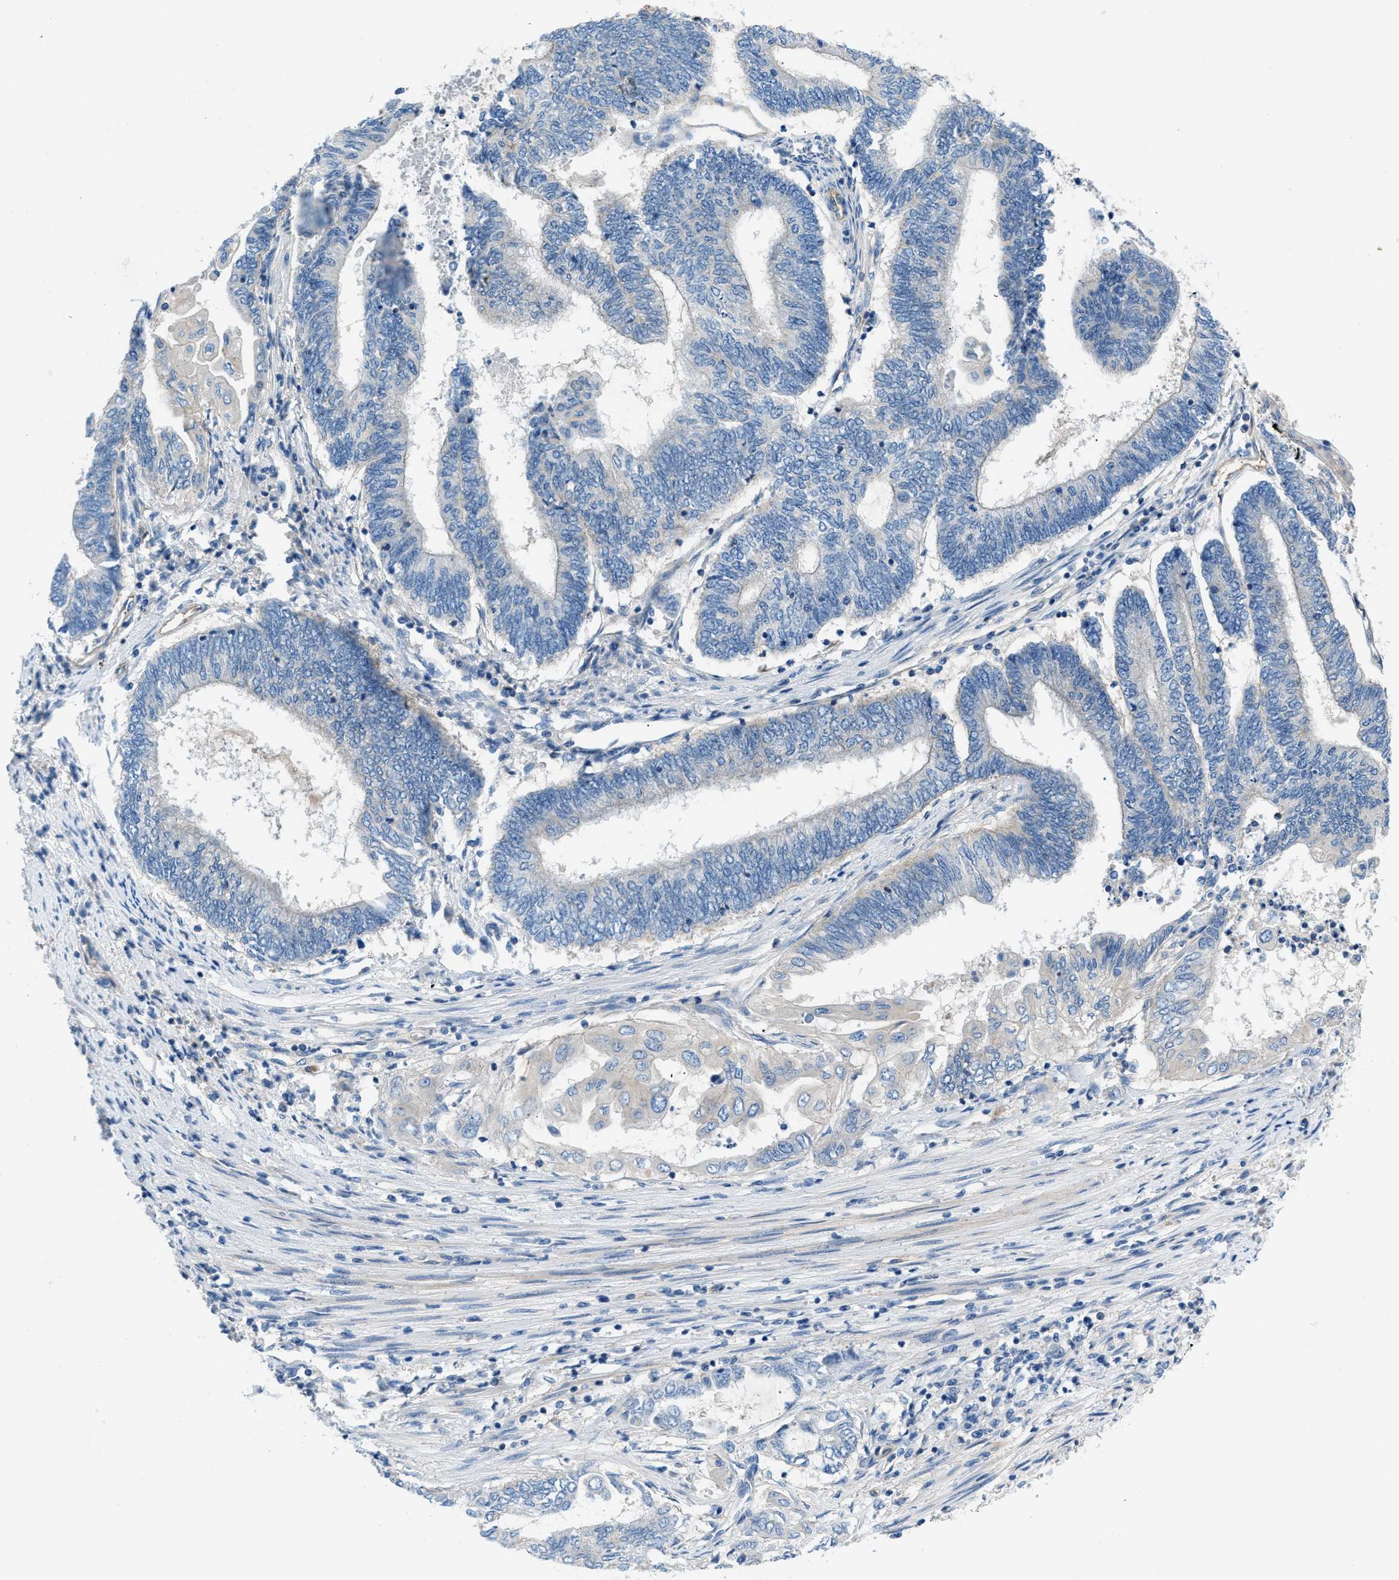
{"staining": {"intensity": "negative", "quantity": "none", "location": "none"}, "tissue": "endometrial cancer", "cell_type": "Tumor cells", "image_type": "cancer", "snomed": [{"axis": "morphology", "description": "Adenocarcinoma, NOS"}, {"axis": "topography", "description": "Uterus"}, {"axis": "topography", "description": "Endometrium"}], "caption": "Tumor cells show no significant positivity in endometrial cancer.", "gene": "ORAI1", "patient": {"sex": "female", "age": 70}}